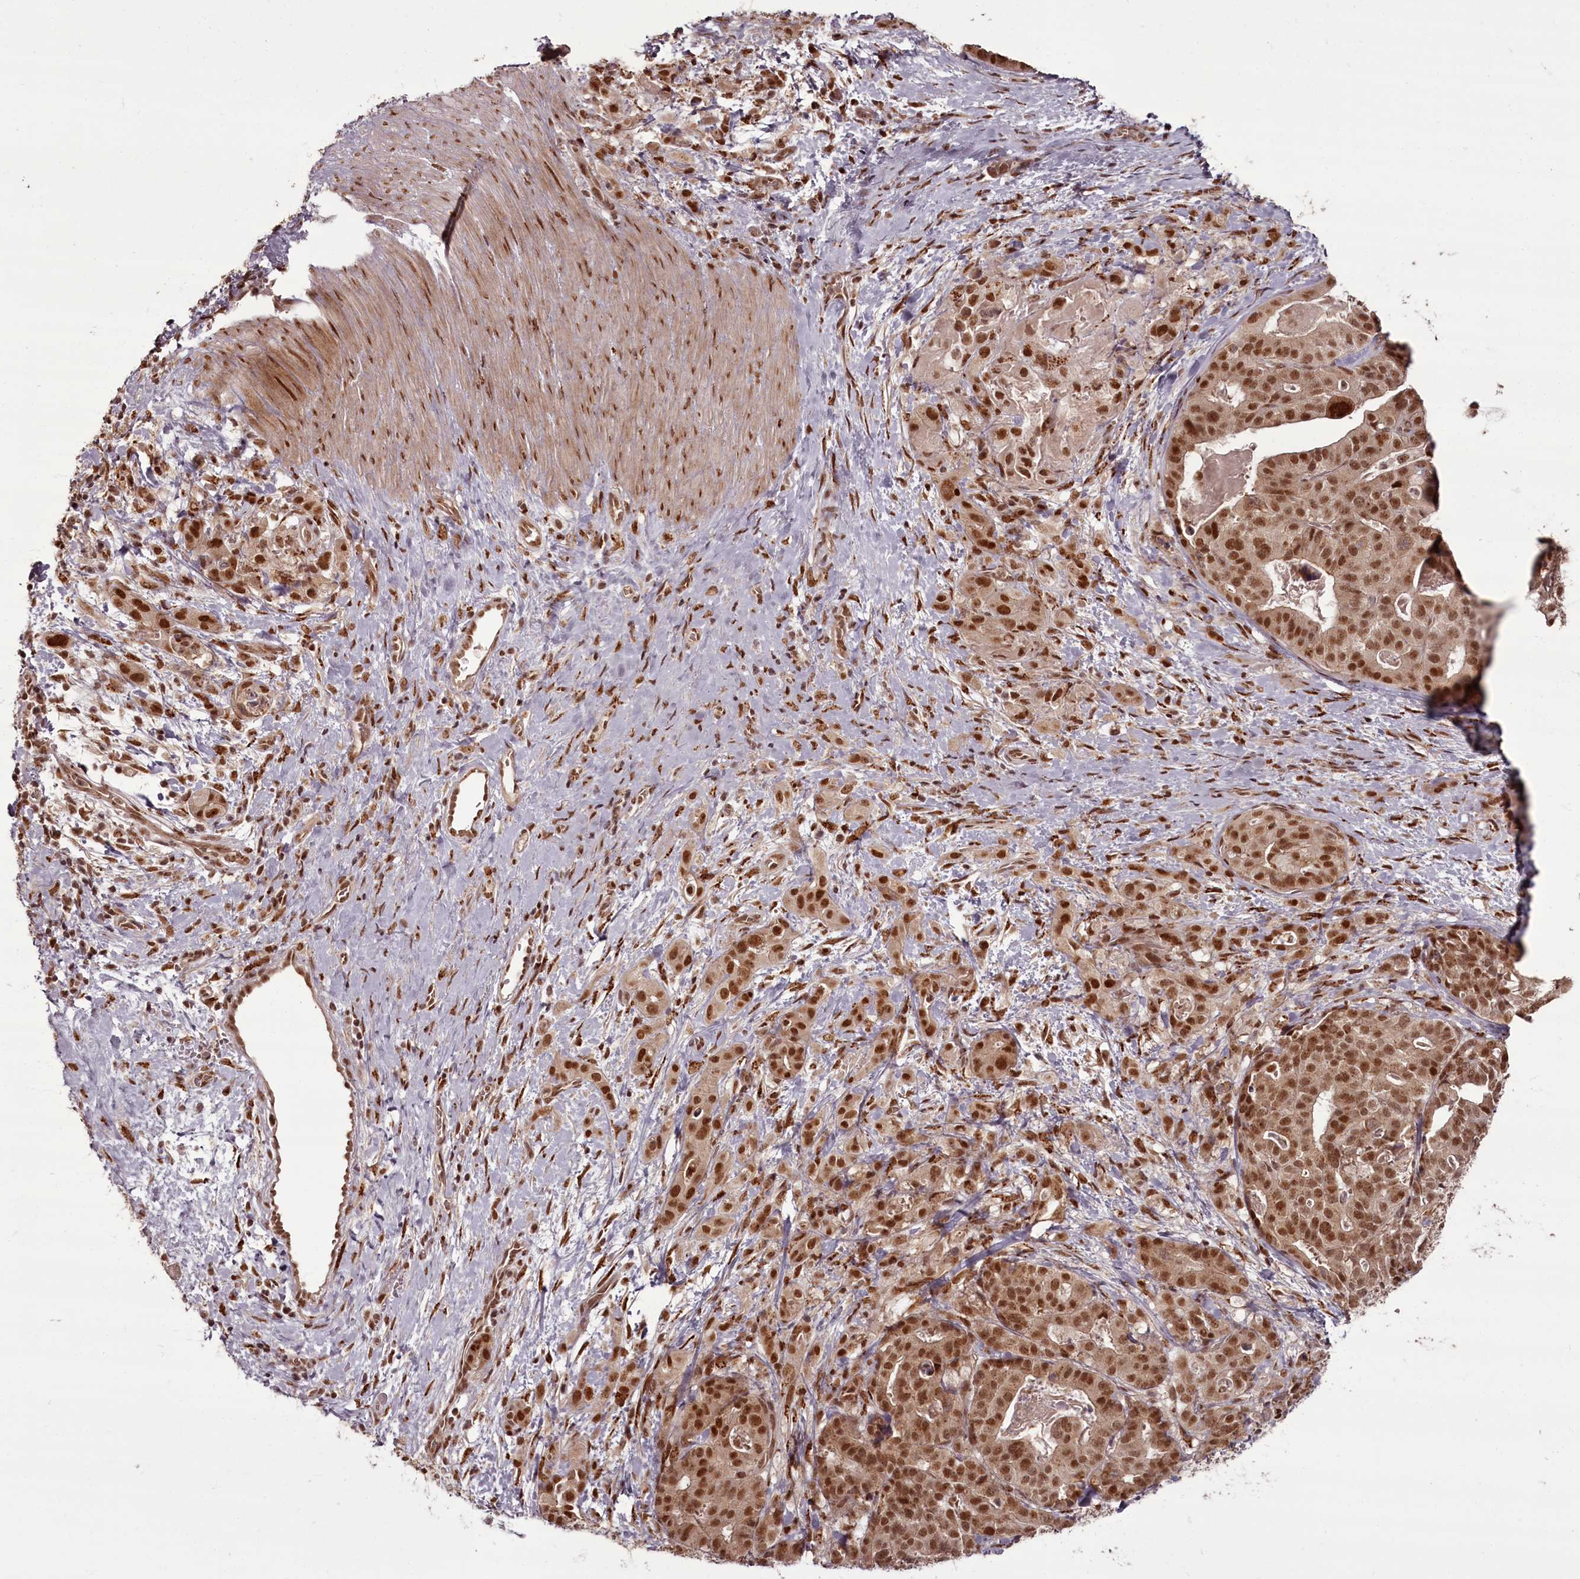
{"staining": {"intensity": "moderate", "quantity": ">75%", "location": "cytoplasmic/membranous,nuclear"}, "tissue": "stomach cancer", "cell_type": "Tumor cells", "image_type": "cancer", "snomed": [{"axis": "morphology", "description": "Adenocarcinoma, NOS"}, {"axis": "topography", "description": "Stomach"}], "caption": "Moderate cytoplasmic/membranous and nuclear staining for a protein is seen in about >75% of tumor cells of stomach adenocarcinoma using immunohistochemistry.", "gene": "CEP83", "patient": {"sex": "male", "age": 48}}